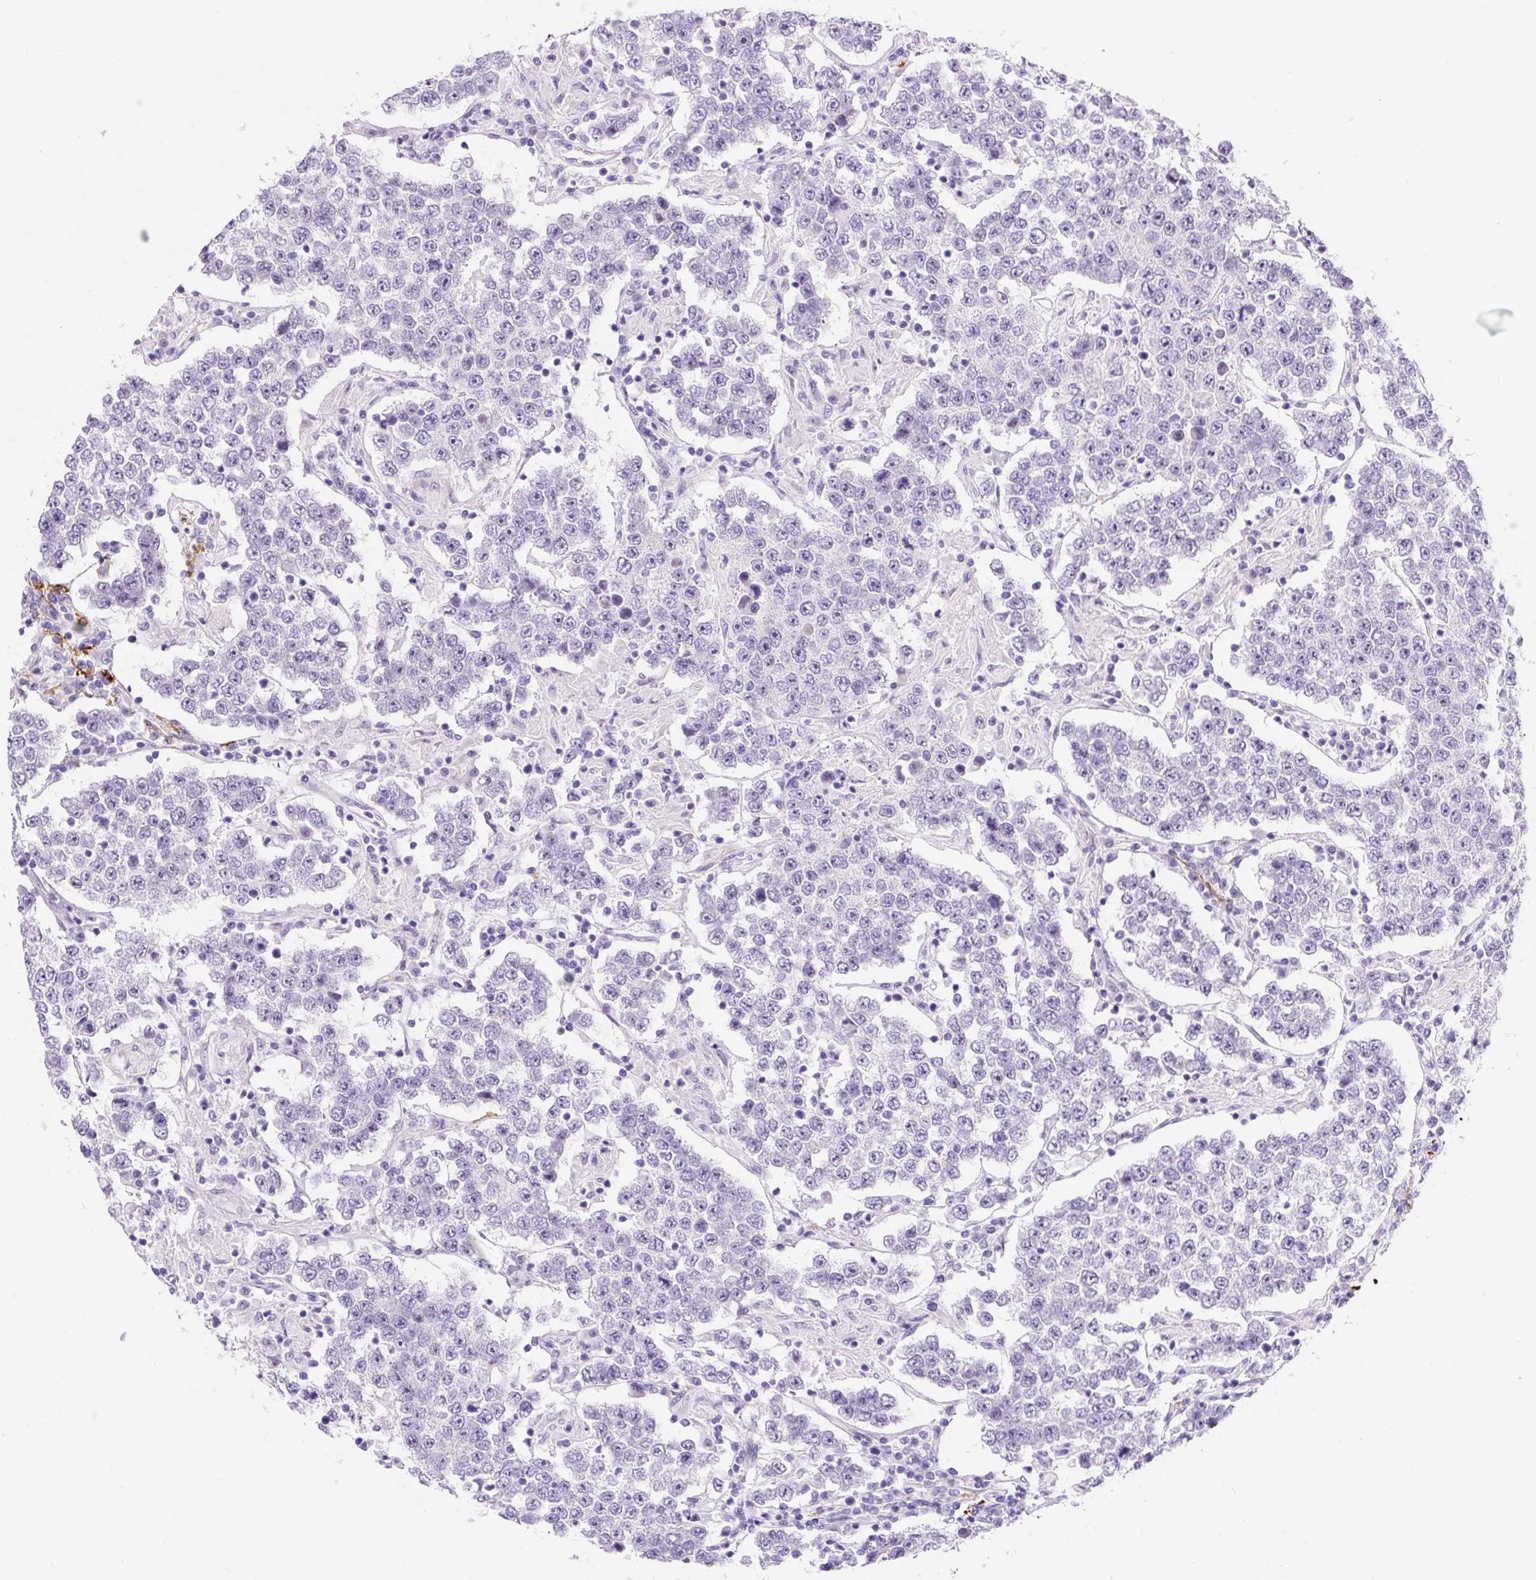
{"staining": {"intensity": "negative", "quantity": "none", "location": "none"}, "tissue": "testis cancer", "cell_type": "Tumor cells", "image_type": "cancer", "snomed": [{"axis": "morphology", "description": "Normal tissue, NOS"}, {"axis": "morphology", "description": "Urothelial carcinoma, High grade"}, {"axis": "morphology", "description": "Seminoma, NOS"}, {"axis": "morphology", "description": "Carcinoma, Embryonal, NOS"}, {"axis": "topography", "description": "Urinary bladder"}, {"axis": "topography", "description": "Testis"}], "caption": "Testis seminoma was stained to show a protein in brown. There is no significant expression in tumor cells. Nuclei are stained in blue.", "gene": "ASB4", "patient": {"sex": "male", "age": 41}}